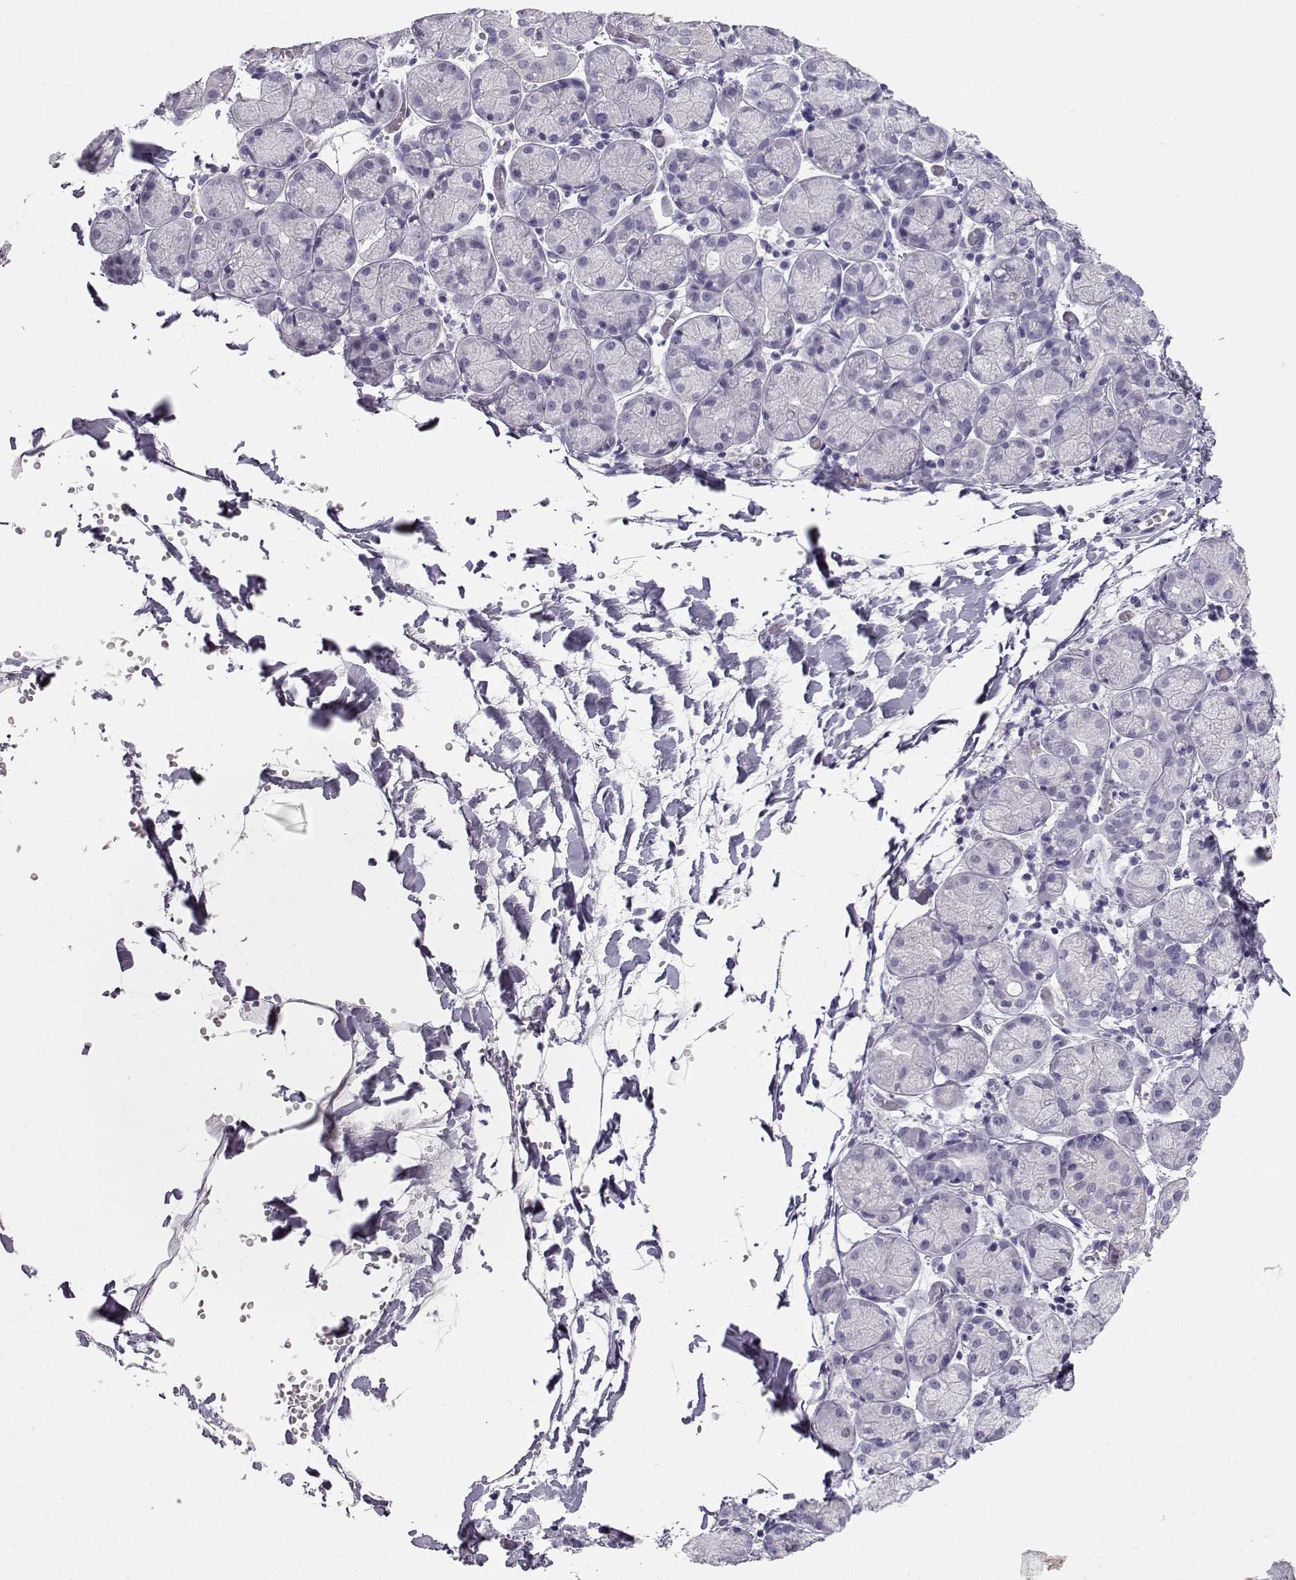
{"staining": {"intensity": "negative", "quantity": "none", "location": "none"}, "tissue": "salivary gland", "cell_type": "Glandular cells", "image_type": "normal", "snomed": [{"axis": "morphology", "description": "Normal tissue, NOS"}, {"axis": "topography", "description": "Salivary gland"}, {"axis": "topography", "description": "Peripheral nerve tissue"}], "caption": "Salivary gland was stained to show a protein in brown. There is no significant positivity in glandular cells. The staining was performed using DAB (3,3'-diaminobenzidine) to visualize the protein expression in brown, while the nuclei were stained in blue with hematoxylin (Magnification: 20x).", "gene": "OPN5", "patient": {"sex": "female", "age": 24}}